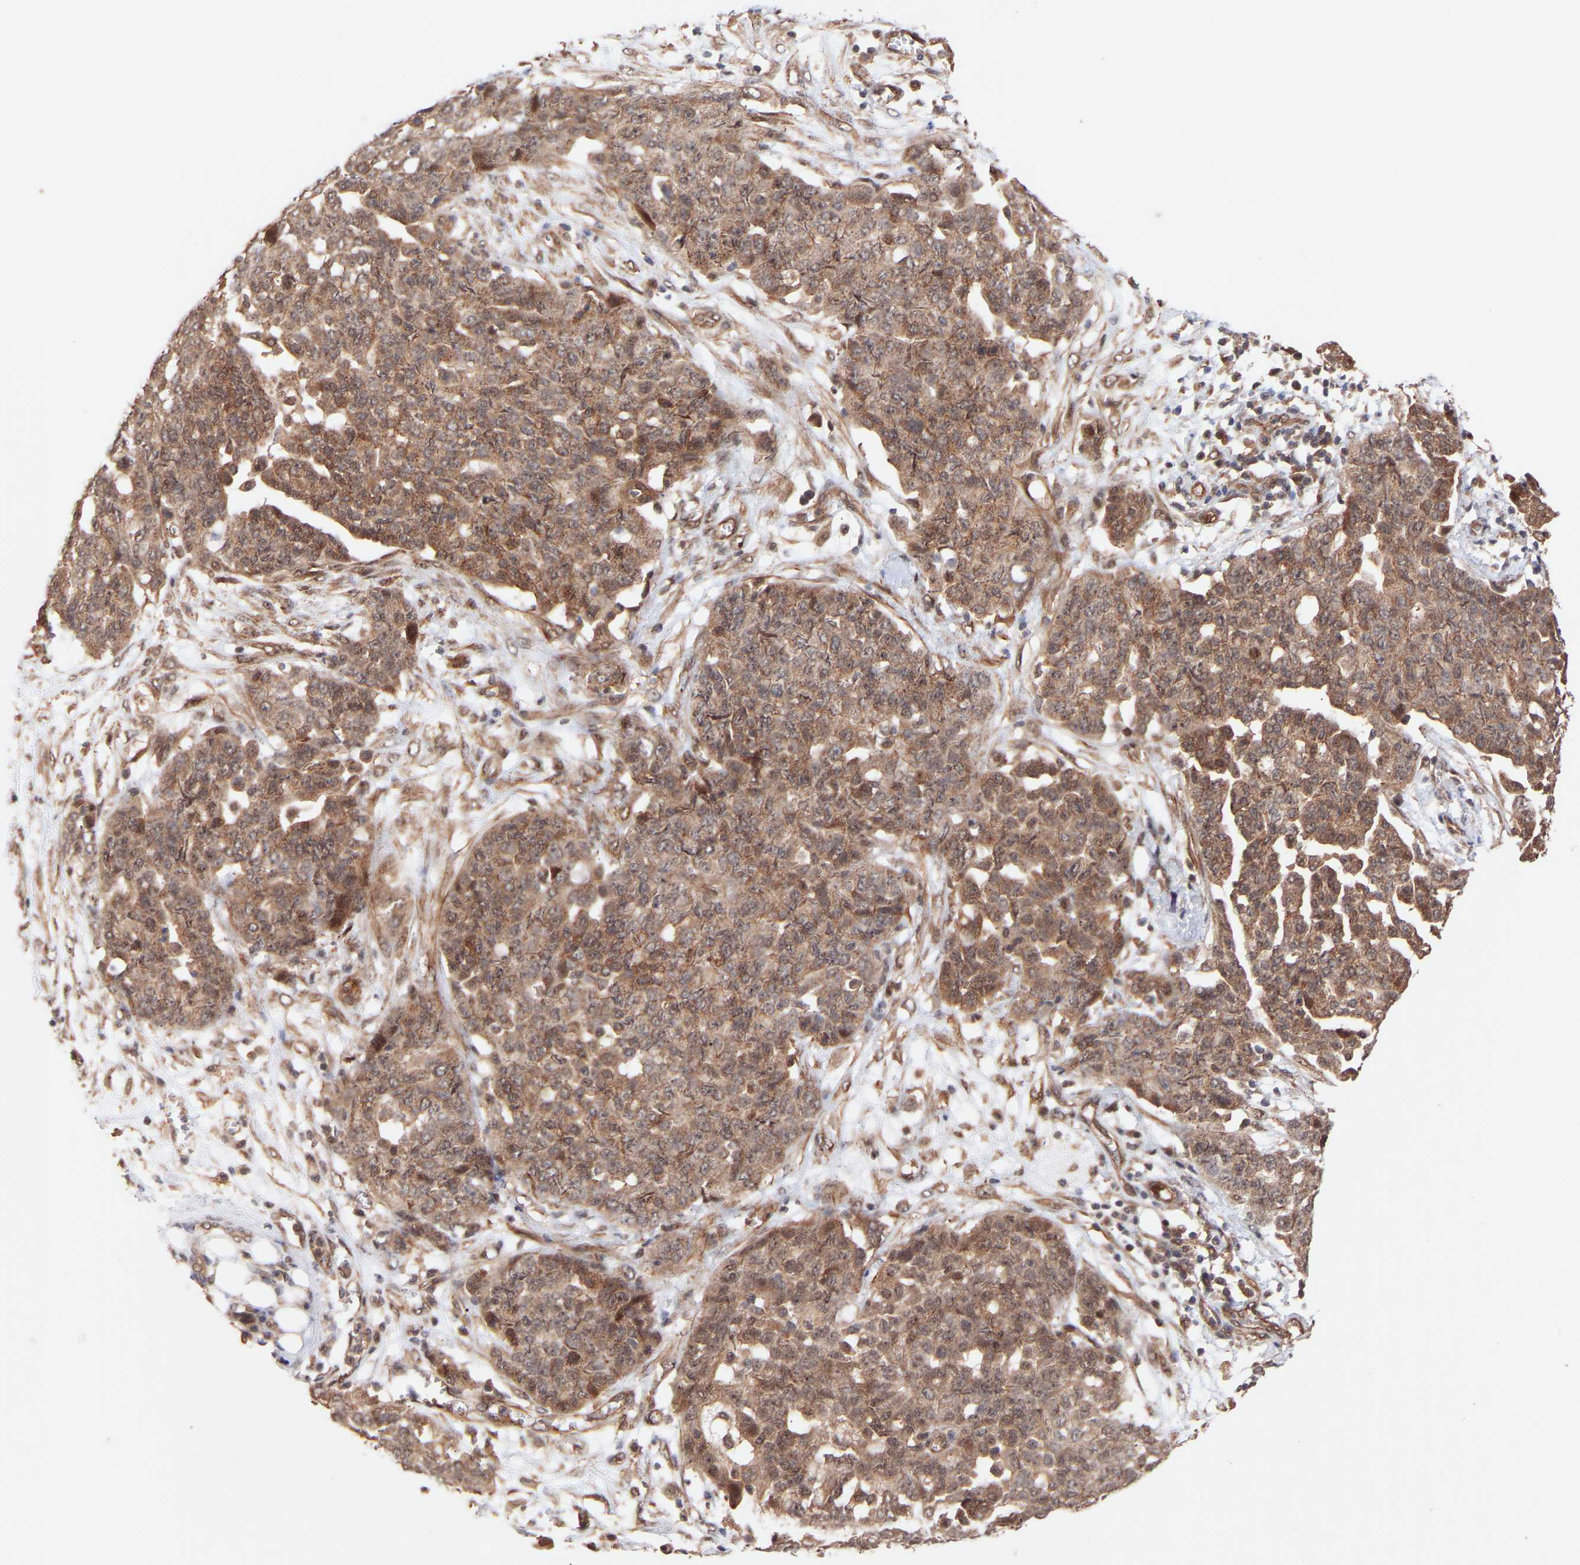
{"staining": {"intensity": "moderate", "quantity": ">75%", "location": "cytoplasmic/membranous,nuclear"}, "tissue": "ovarian cancer", "cell_type": "Tumor cells", "image_type": "cancer", "snomed": [{"axis": "morphology", "description": "Cystadenocarcinoma, serous, NOS"}, {"axis": "topography", "description": "Soft tissue"}, {"axis": "topography", "description": "Ovary"}], "caption": "Tumor cells reveal medium levels of moderate cytoplasmic/membranous and nuclear positivity in approximately >75% of cells in serous cystadenocarcinoma (ovarian). (DAB (3,3'-diaminobenzidine) IHC, brown staining for protein, blue staining for nuclei).", "gene": "PDLIM5", "patient": {"sex": "female", "age": 57}}